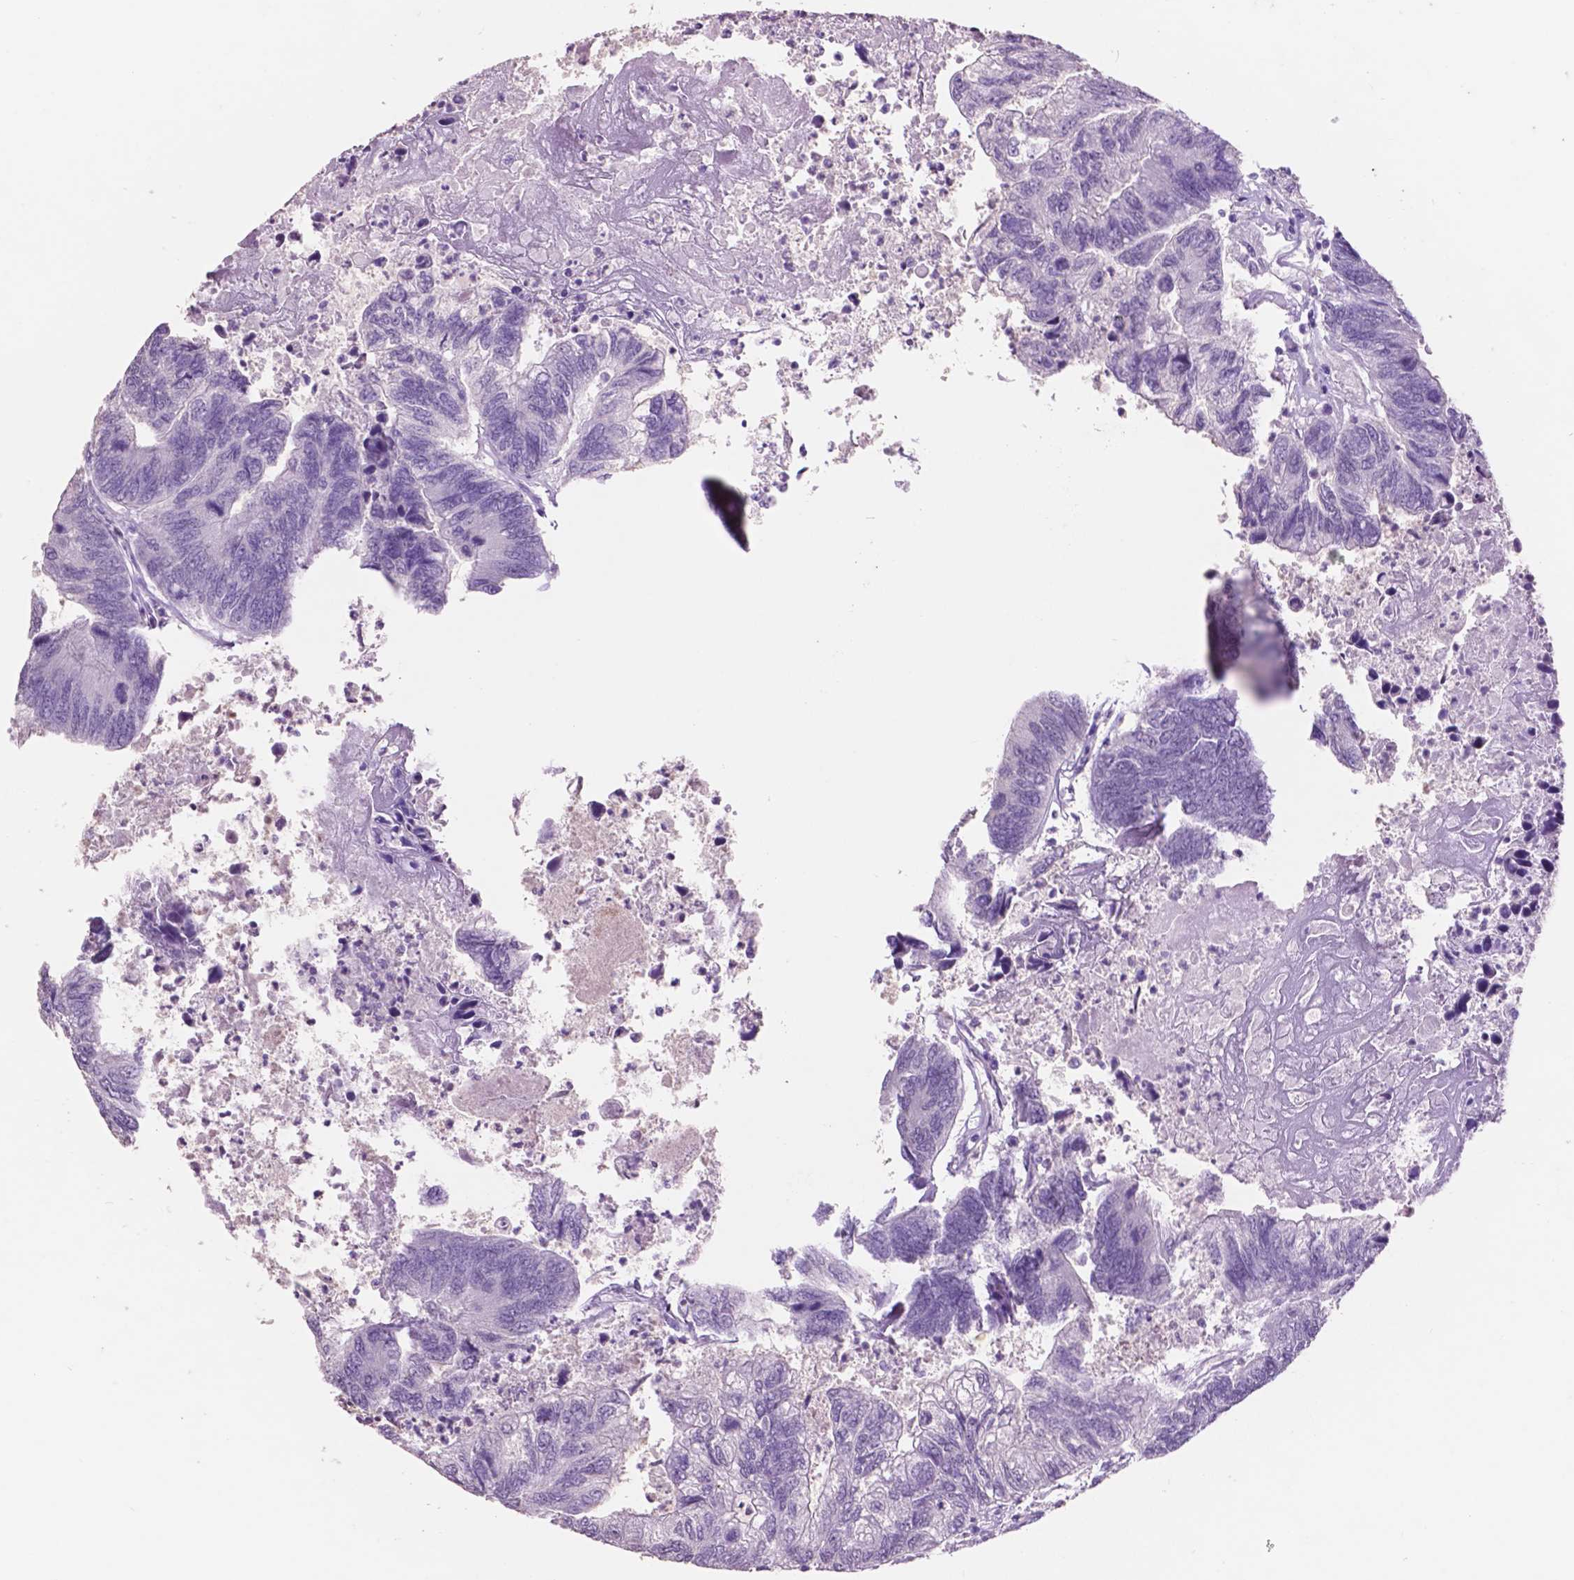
{"staining": {"intensity": "negative", "quantity": "none", "location": "none"}, "tissue": "colorectal cancer", "cell_type": "Tumor cells", "image_type": "cancer", "snomed": [{"axis": "morphology", "description": "Adenocarcinoma, NOS"}, {"axis": "topography", "description": "Colon"}], "caption": "Immunohistochemical staining of human colorectal adenocarcinoma demonstrates no significant staining in tumor cells. Brightfield microscopy of immunohistochemistry (IHC) stained with DAB (3,3'-diaminobenzidine) (brown) and hematoxylin (blue), captured at high magnification.", "gene": "IDO1", "patient": {"sex": "female", "age": 67}}